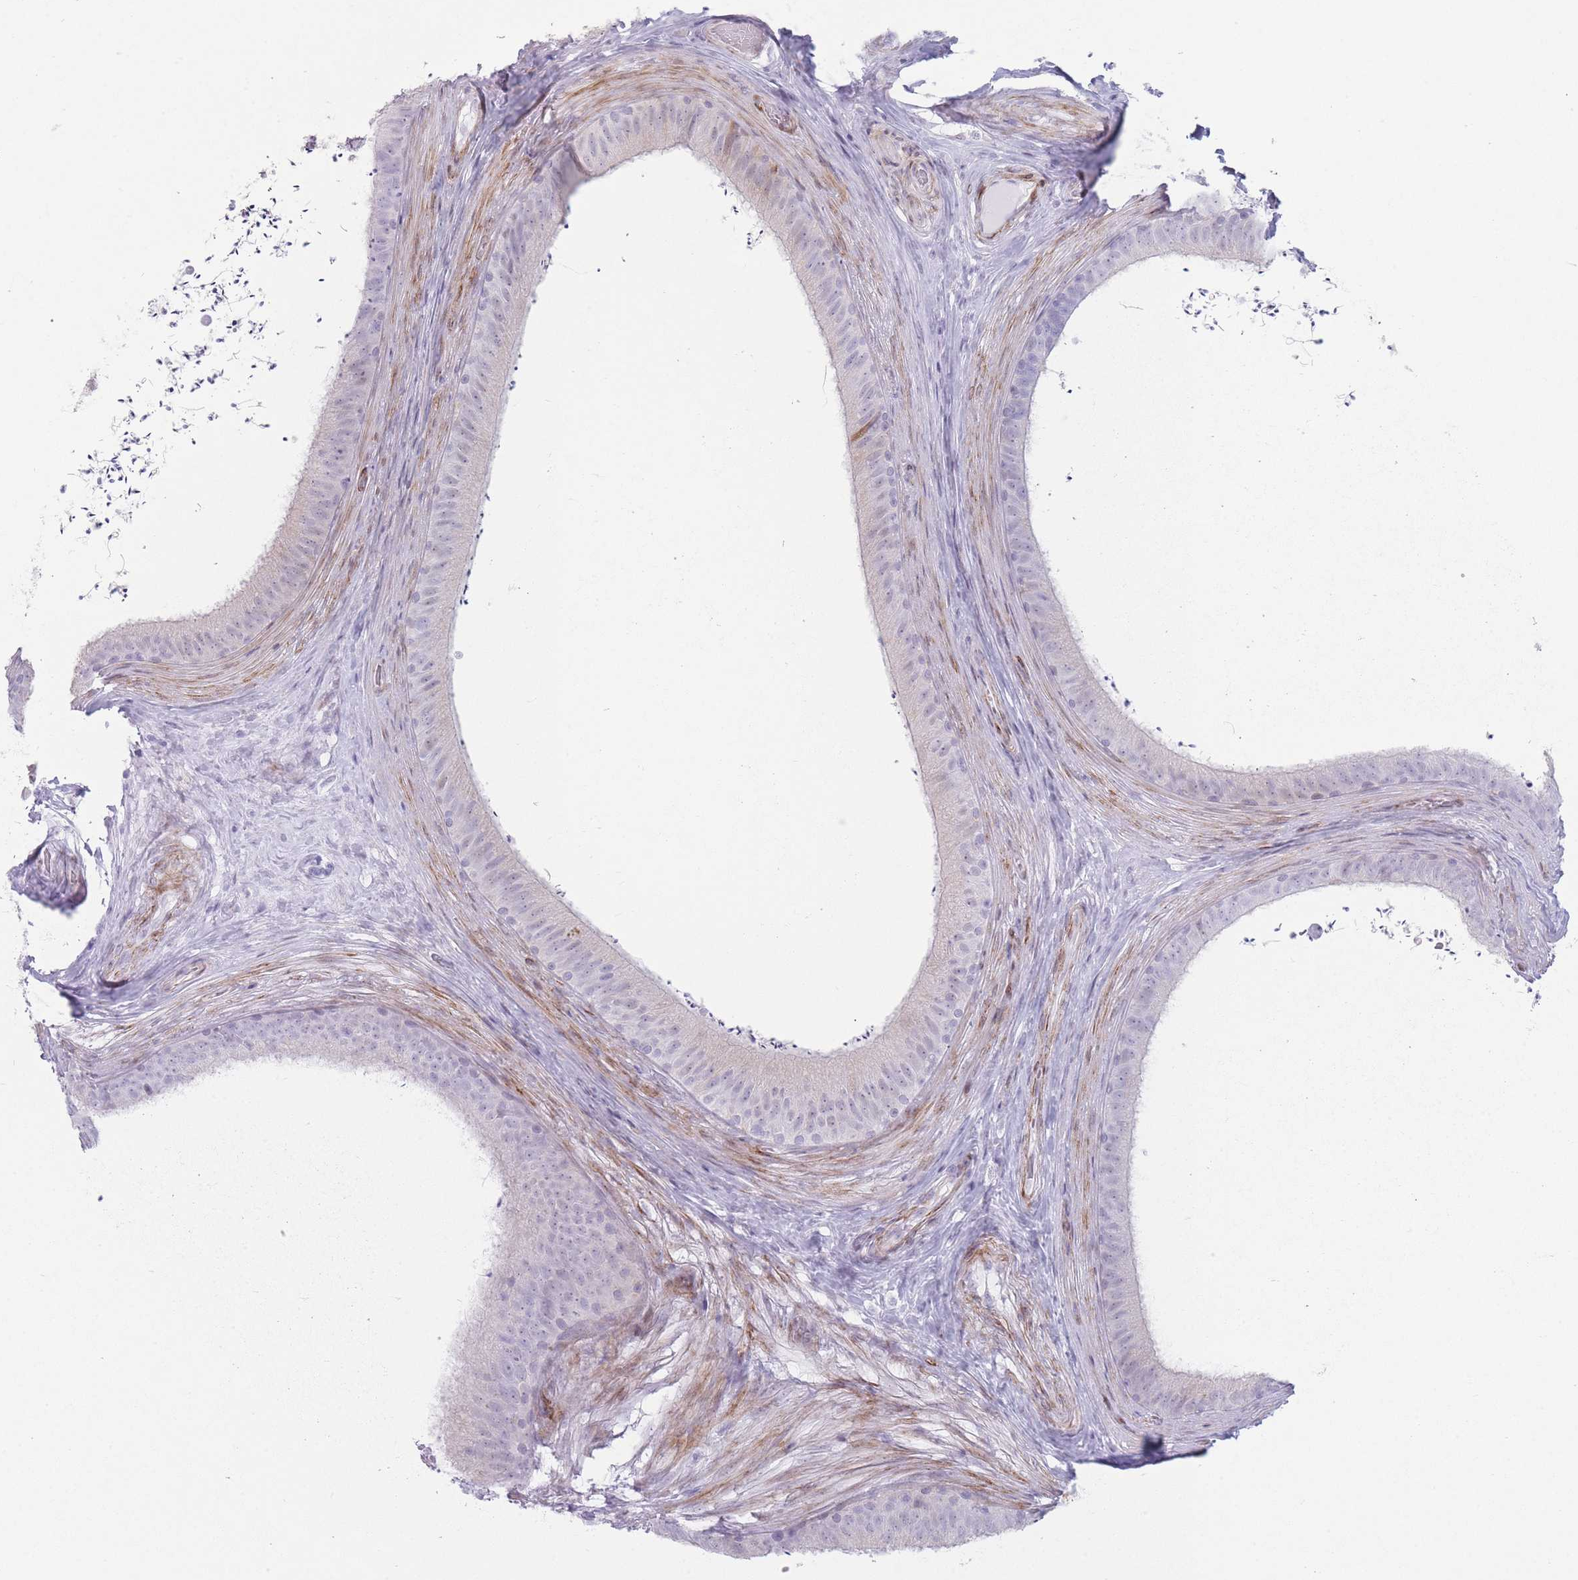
{"staining": {"intensity": "moderate", "quantity": "<25%", "location": "cytoplasmic/membranous"}, "tissue": "epididymis", "cell_type": "Glandular cells", "image_type": "normal", "snomed": [{"axis": "morphology", "description": "Normal tissue, NOS"}, {"axis": "topography", "description": "Testis"}, {"axis": "topography", "description": "Epididymis"}], "caption": "The micrograph demonstrates staining of unremarkable epididymis, revealing moderate cytoplasmic/membranous protein positivity (brown color) within glandular cells. (DAB (3,3'-diaminobenzidine) IHC, brown staining for protein, blue staining for nuclei).", "gene": "IFNA10", "patient": {"sex": "male", "age": 41}}